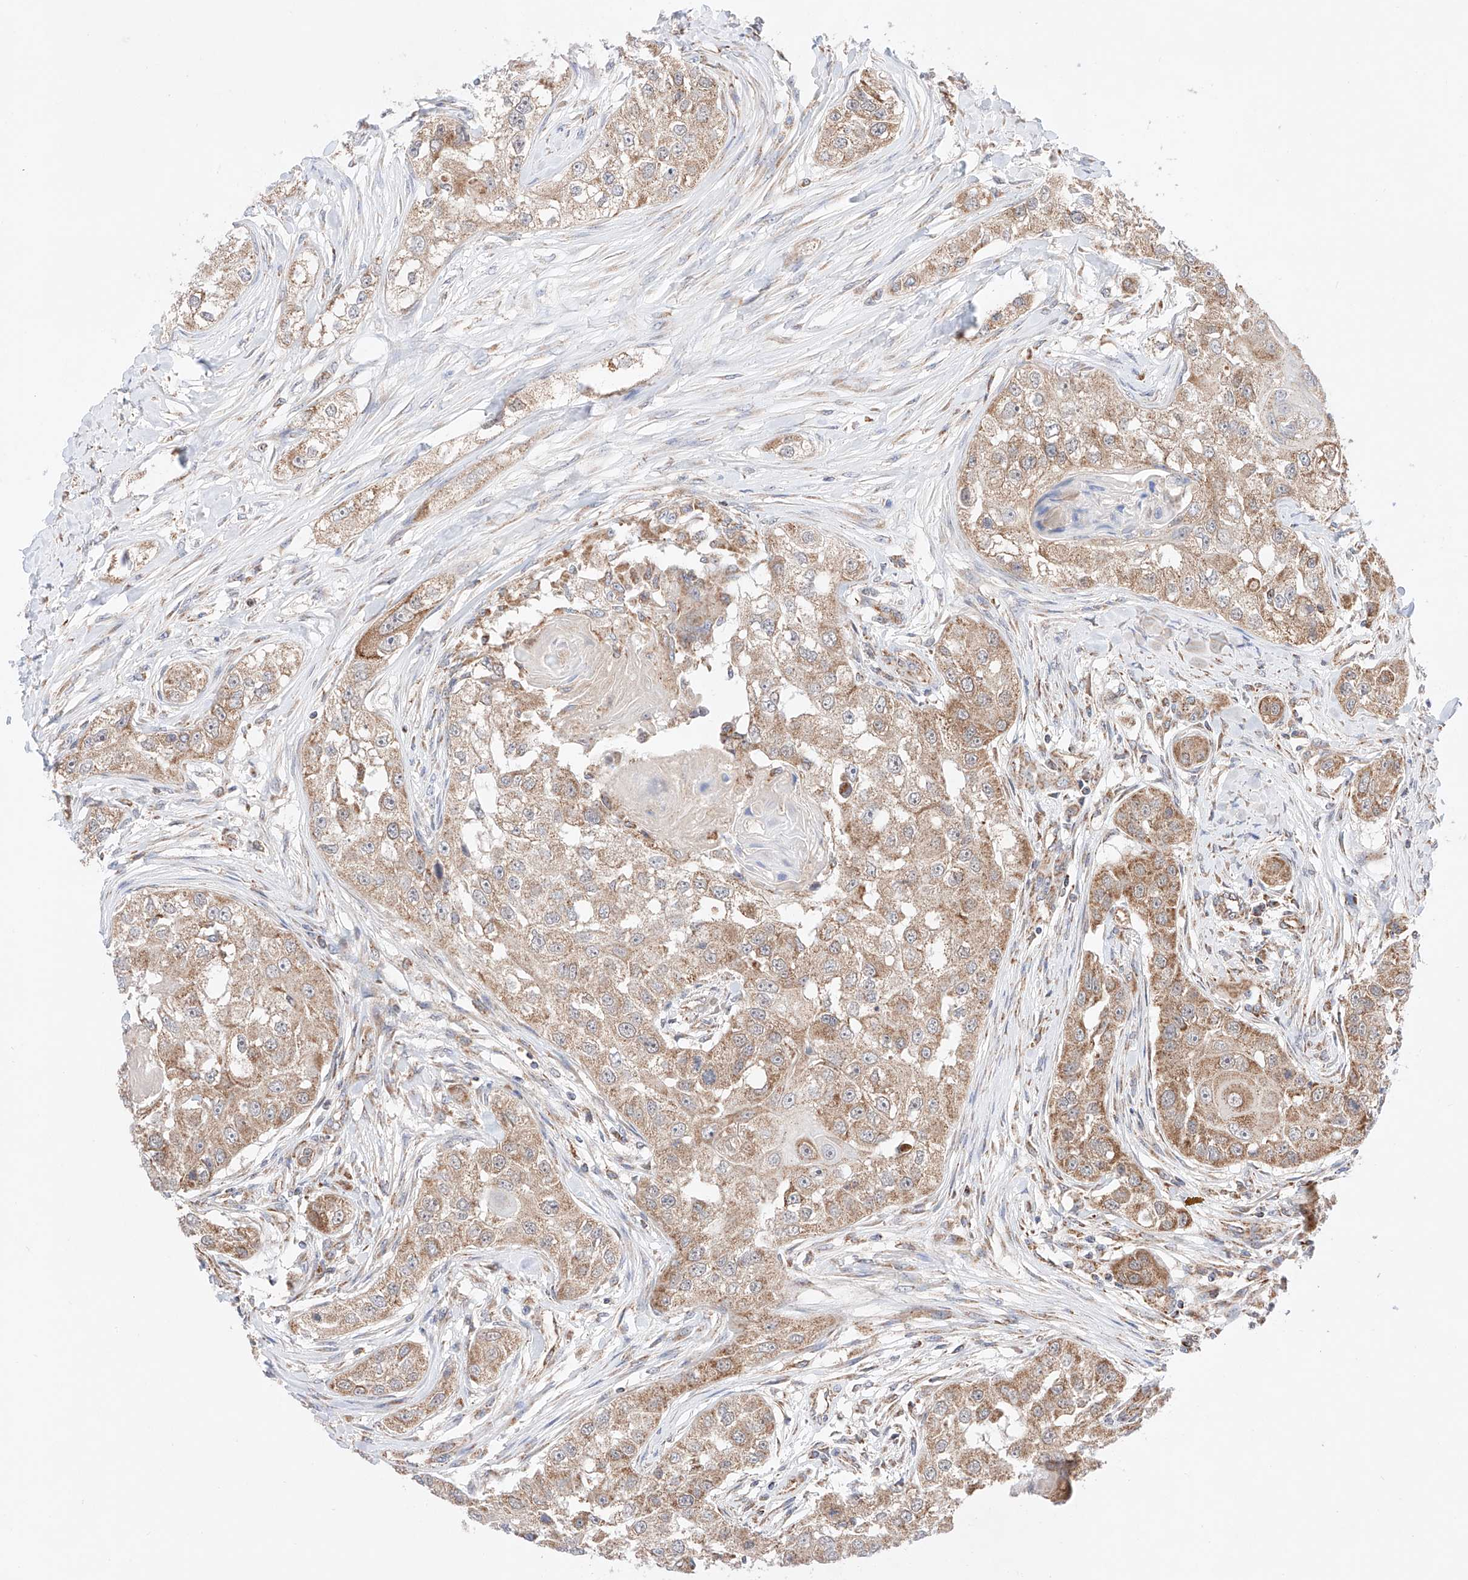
{"staining": {"intensity": "moderate", "quantity": ">75%", "location": "cytoplasmic/membranous"}, "tissue": "head and neck cancer", "cell_type": "Tumor cells", "image_type": "cancer", "snomed": [{"axis": "morphology", "description": "Normal tissue, NOS"}, {"axis": "morphology", "description": "Squamous cell carcinoma, NOS"}, {"axis": "topography", "description": "Skeletal muscle"}, {"axis": "topography", "description": "Head-Neck"}], "caption": "Squamous cell carcinoma (head and neck) tissue demonstrates moderate cytoplasmic/membranous positivity in approximately >75% of tumor cells", "gene": "KTI12", "patient": {"sex": "male", "age": 51}}